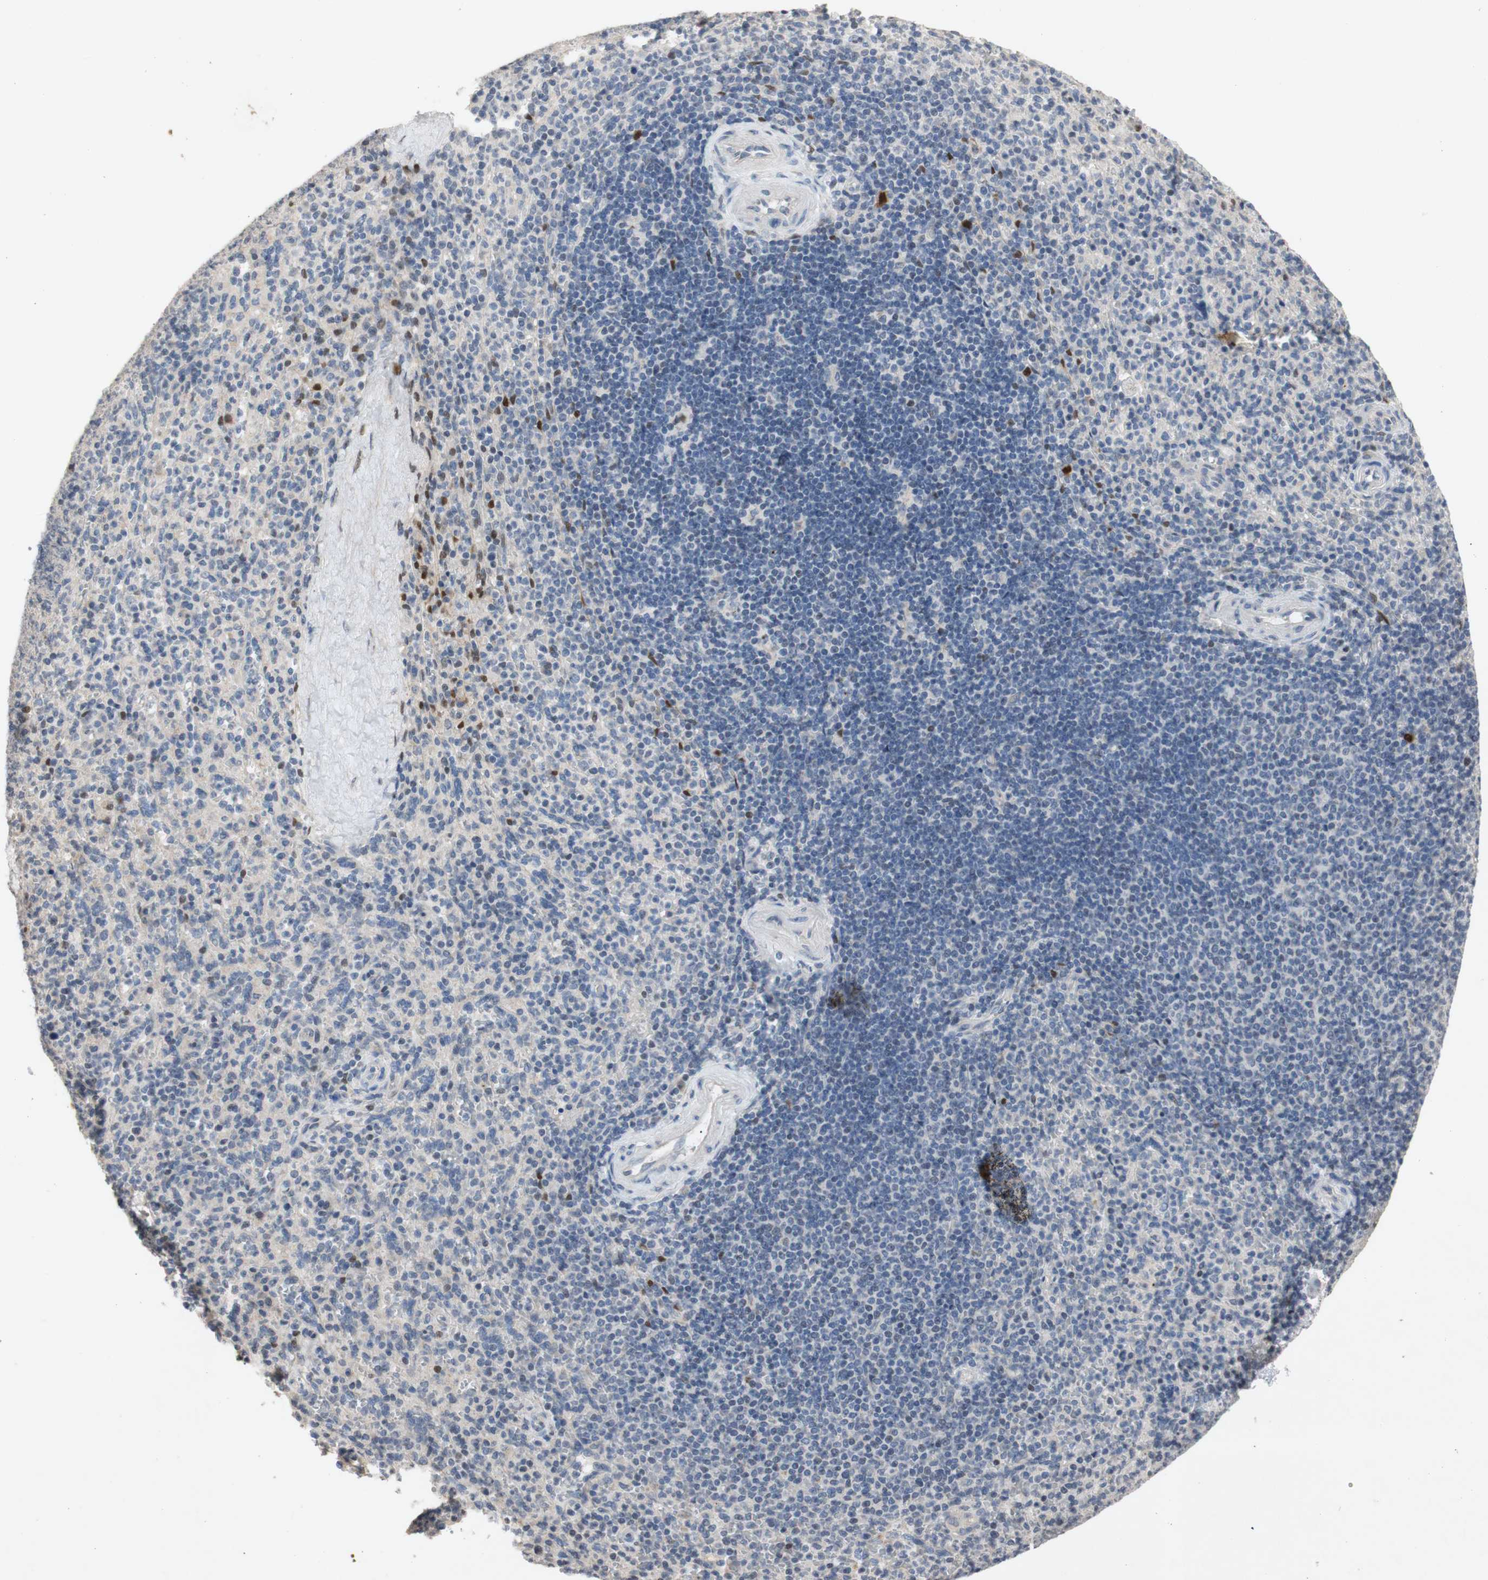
{"staining": {"intensity": "negative", "quantity": "none", "location": "none"}, "tissue": "spleen", "cell_type": "Cells in red pulp", "image_type": "normal", "snomed": [{"axis": "morphology", "description": "Normal tissue, NOS"}, {"axis": "topography", "description": "Spleen"}], "caption": "Immunohistochemical staining of normal human spleen demonstrates no significant staining in cells in red pulp. Nuclei are stained in blue.", "gene": "FOSB", "patient": {"sex": "male", "age": 36}}